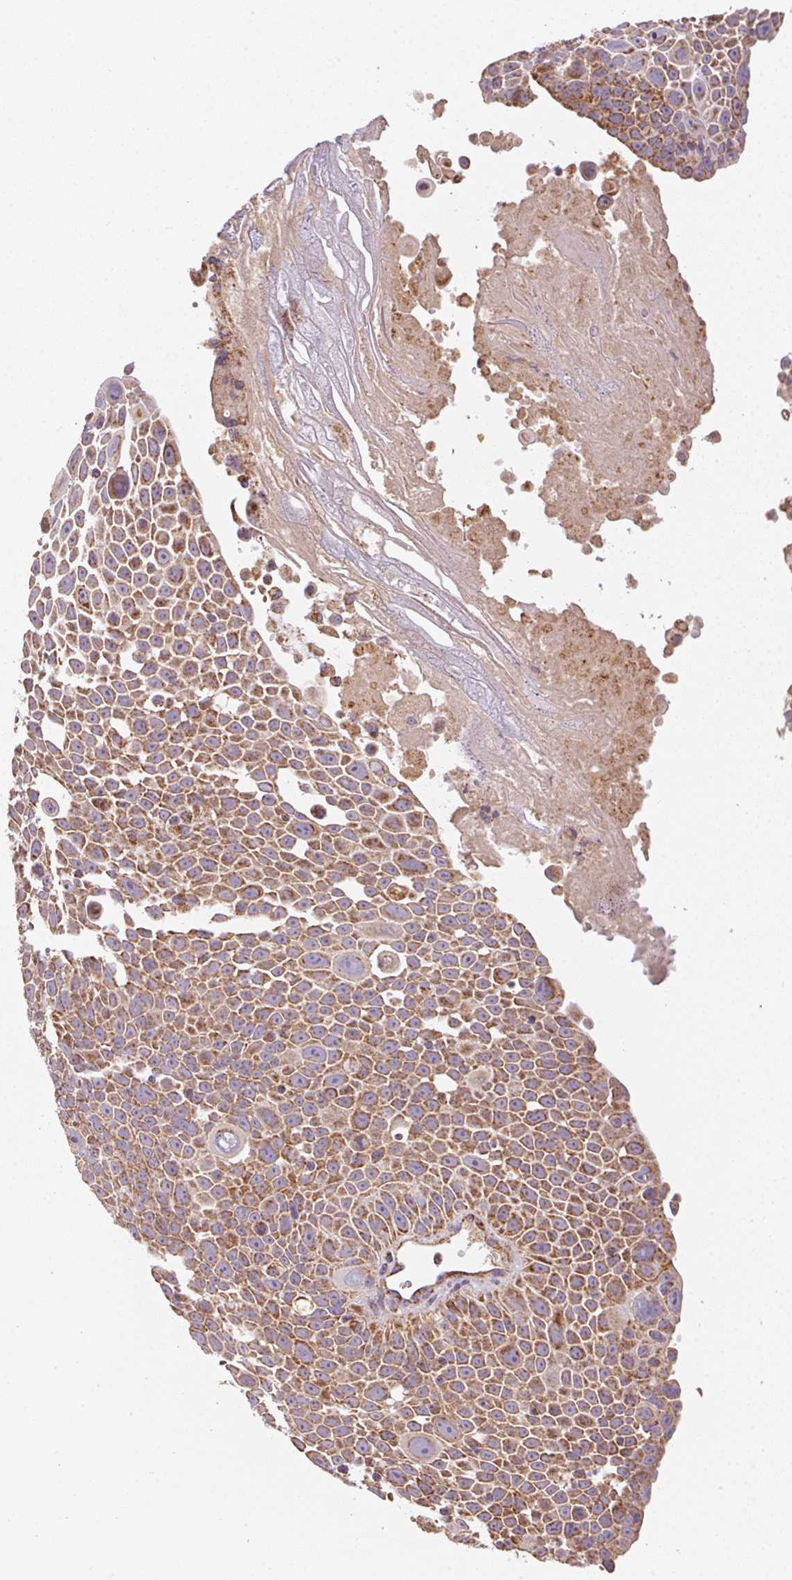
{"staining": {"intensity": "moderate", "quantity": ">75%", "location": "cytoplasmic/membranous"}, "tissue": "lung cancer", "cell_type": "Tumor cells", "image_type": "cancer", "snomed": [{"axis": "morphology", "description": "Squamous cell carcinoma, NOS"}, {"axis": "morphology", "description": "Squamous cell carcinoma, metastatic, NOS"}, {"axis": "topography", "description": "Lymph node"}, {"axis": "topography", "description": "Lung"}], "caption": "Lung metastatic squamous cell carcinoma stained with a brown dye displays moderate cytoplasmic/membranous positive positivity in approximately >75% of tumor cells.", "gene": "NDUFS2", "patient": {"sex": "female", "age": 62}}